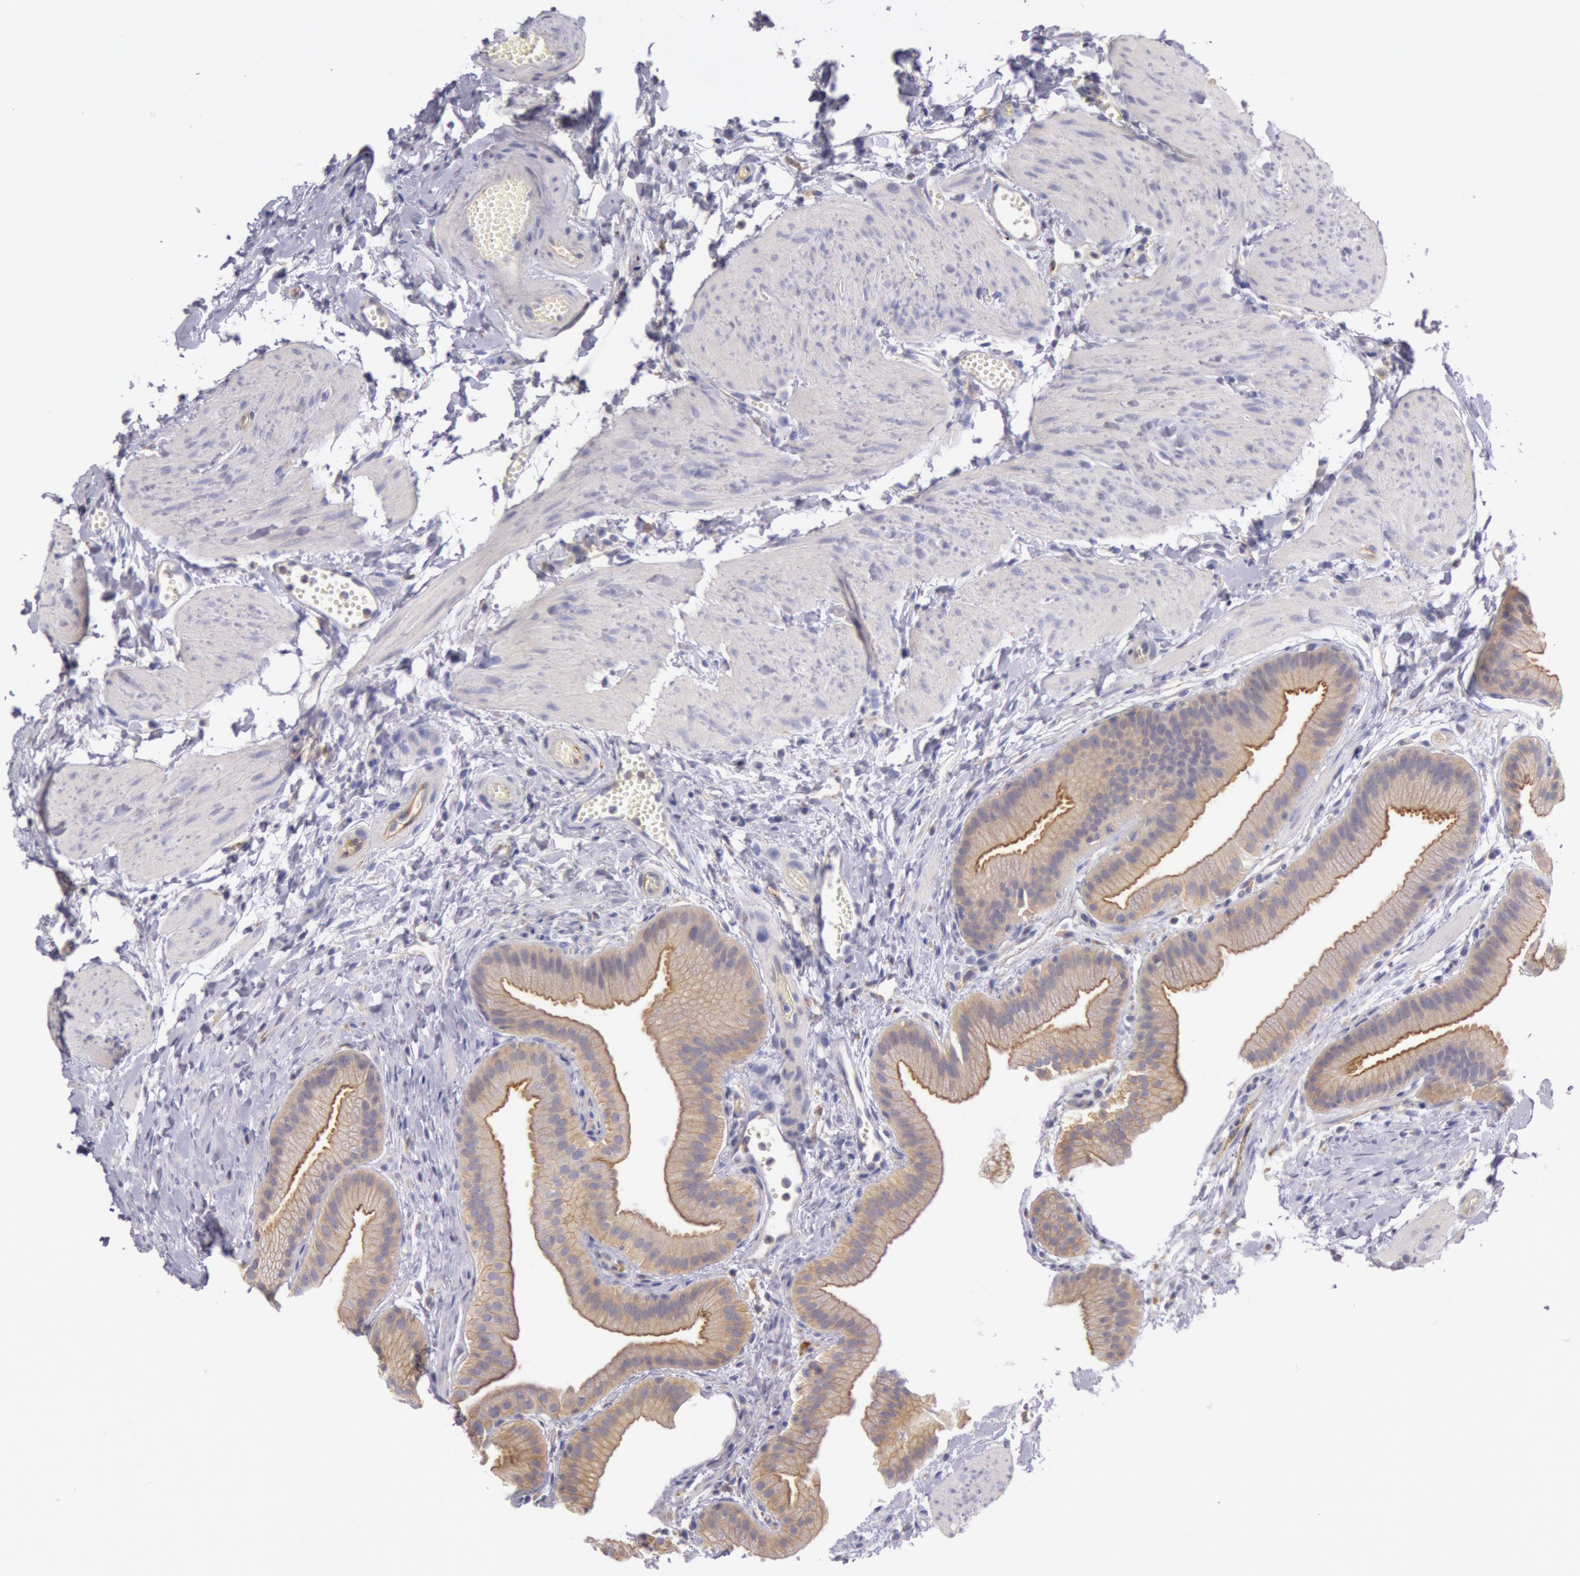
{"staining": {"intensity": "weak", "quantity": ">75%", "location": "cytoplasmic/membranous"}, "tissue": "gallbladder", "cell_type": "Glandular cells", "image_type": "normal", "snomed": [{"axis": "morphology", "description": "Normal tissue, NOS"}, {"axis": "topography", "description": "Gallbladder"}], "caption": "A high-resolution image shows immunohistochemistry staining of unremarkable gallbladder, which reveals weak cytoplasmic/membranous staining in approximately >75% of glandular cells. (DAB (3,3'-diaminobenzidine) IHC, brown staining for protein, blue staining for nuclei).", "gene": "MYO5A", "patient": {"sex": "female", "age": 63}}